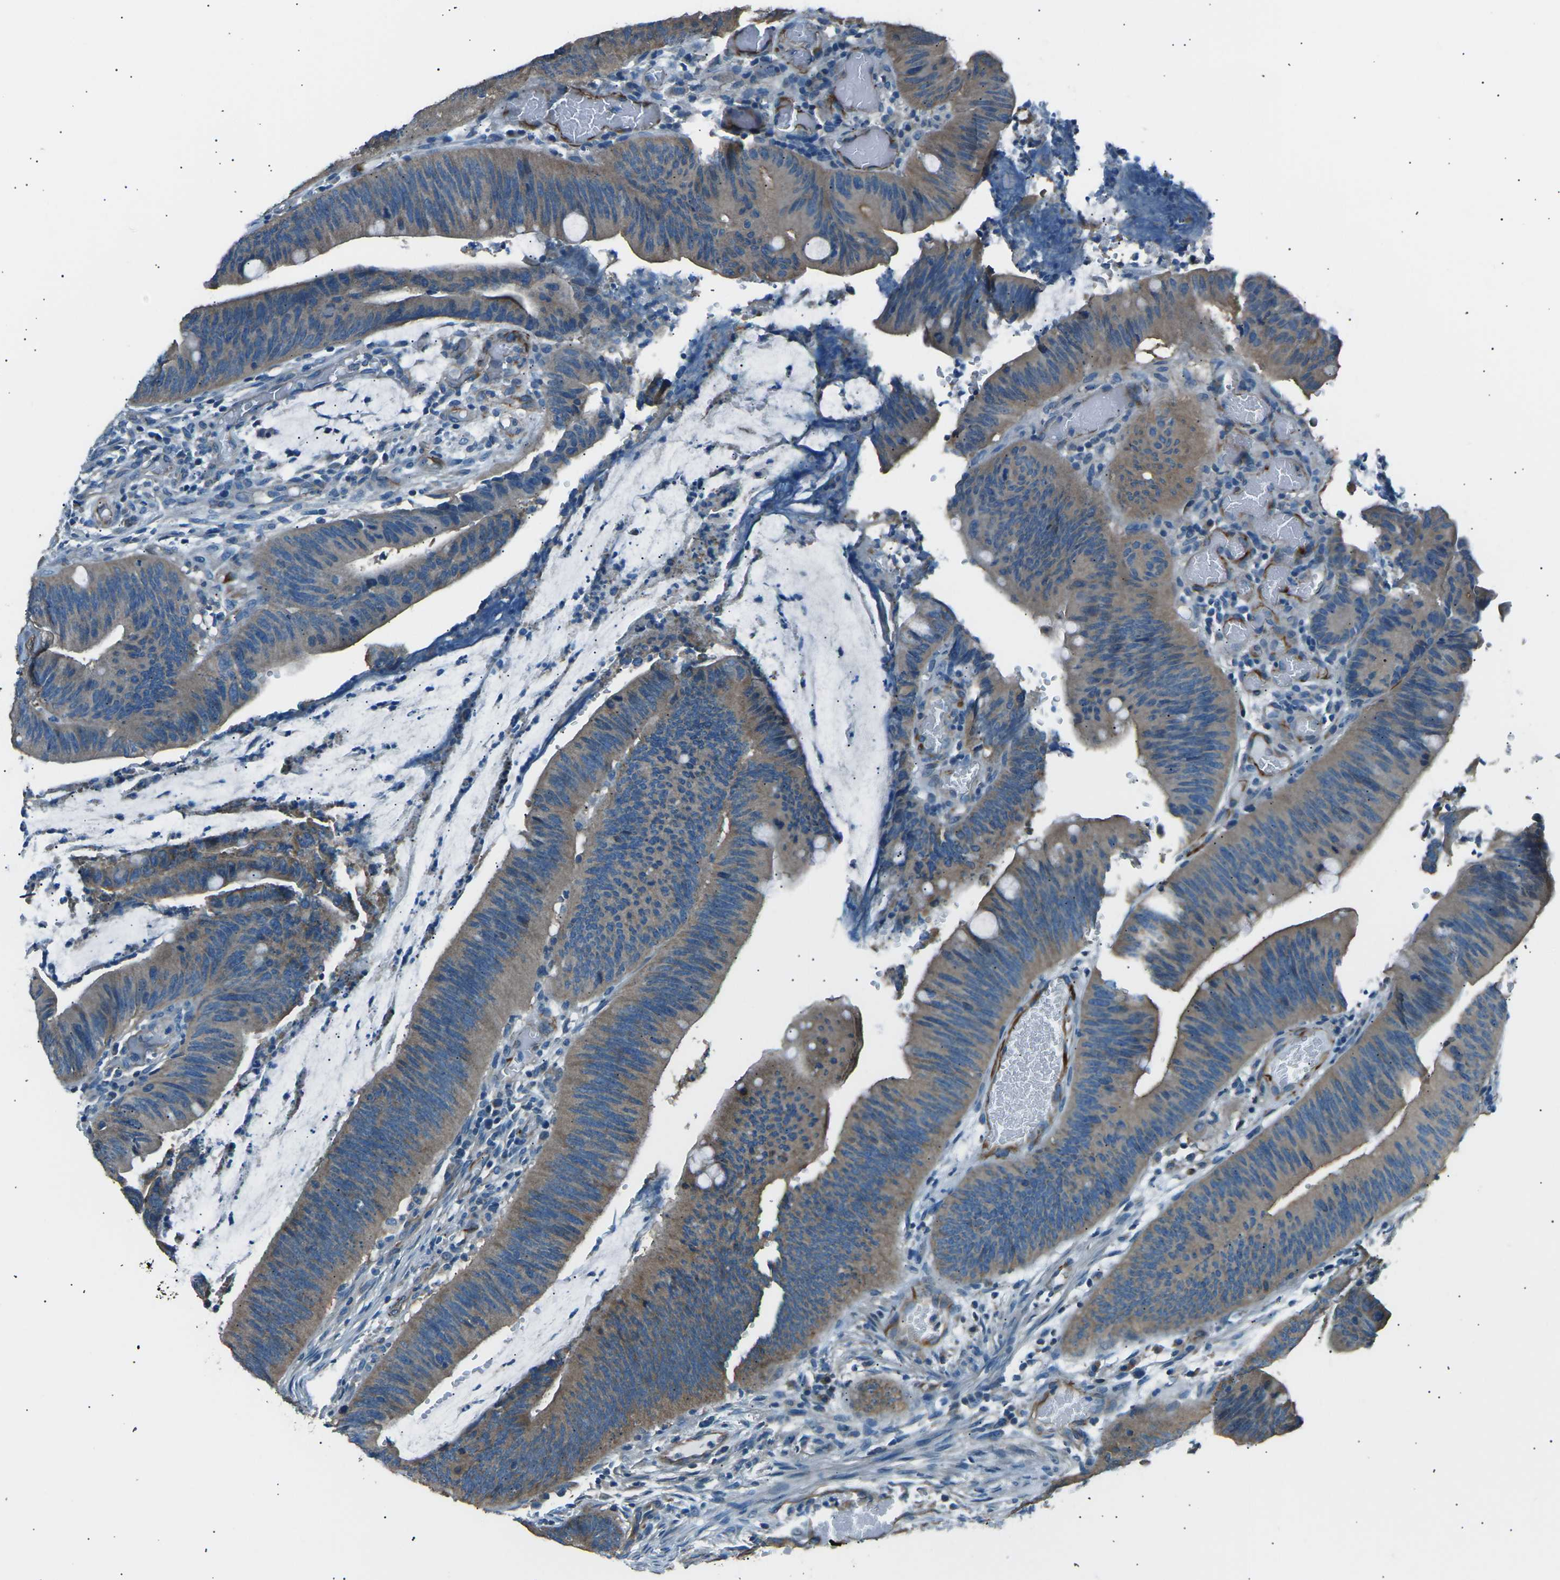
{"staining": {"intensity": "moderate", "quantity": ">75%", "location": "cytoplasmic/membranous"}, "tissue": "colorectal cancer", "cell_type": "Tumor cells", "image_type": "cancer", "snomed": [{"axis": "morphology", "description": "Normal tissue, NOS"}, {"axis": "morphology", "description": "Adenocarcinoma, NOS"}, {"axis": "topography", "description": "Rectum"}], "caption": "Immunohistochemistry (IHC) (DAB (3,3'-diaminobenzidine)) staining of colorectal cancer (adenocarcinoma) exhibits moderate cytoplasmic/membranous protein staining in about >75% of tumor cells. (IHC, brightfield microscopy, high magnification).", "gene": "SLK", "patient": {"sex": "female", "age": 66}}